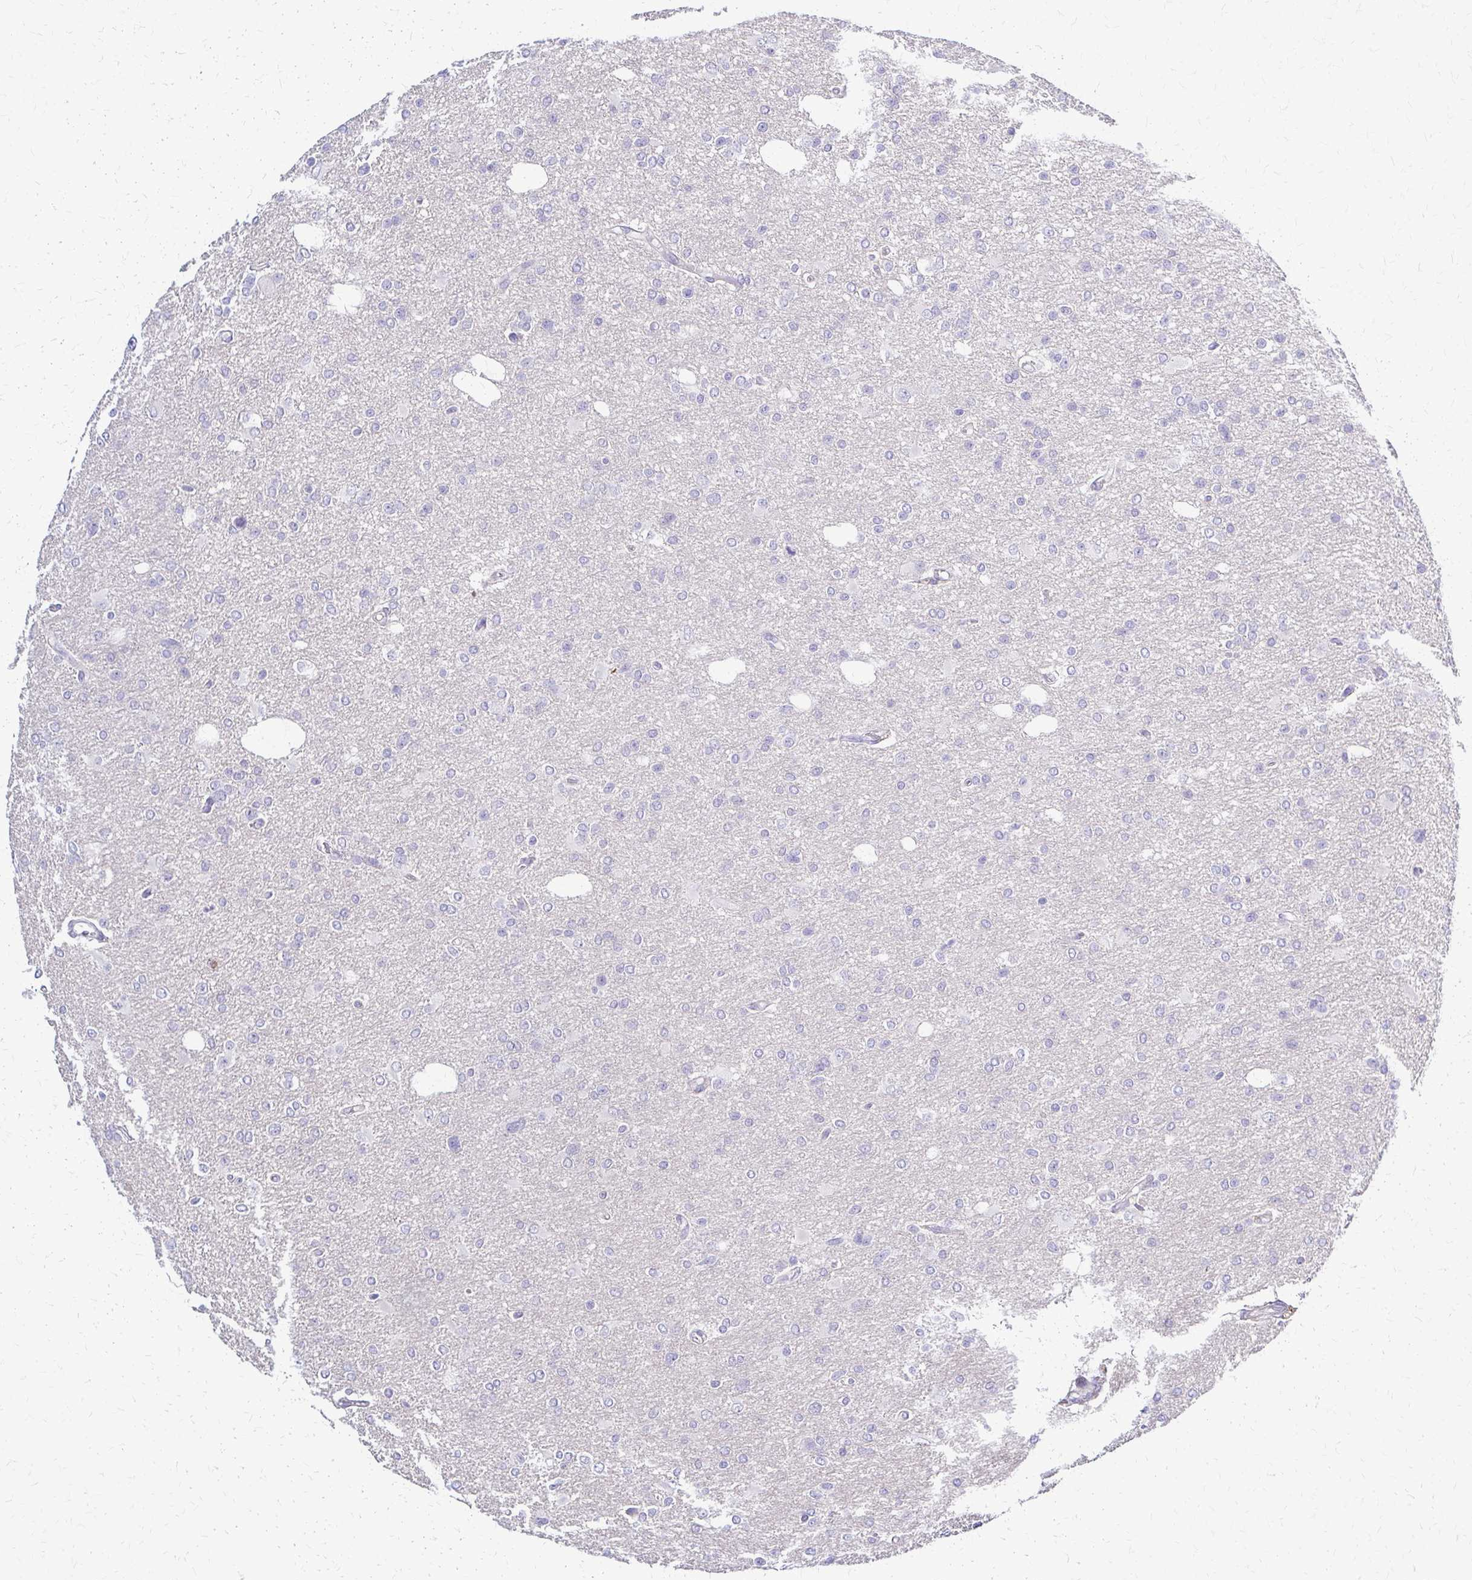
{"staining": {"intensity": "negative", "quantity": "none", "location": "none"}, "tissue": "glioma", "cell_type": "Tumor cells", "image_type": "cancer", "snomed": [{"axis": "morphology", "description": "Glioma, malignant, Low grade"}, {"axis": "topography", "description": "Brain"}], "caption": "High power microscopy image of an immunohistochemistry photomicrograph of glioma, revealing no significant expression in tumor cells. The staining is performed using DAB brown chromogen with nuclei counter-stained in using hematoxylin.", "gene": "RHOBTB2", "patient": {"sex": "male", "age": 26}}